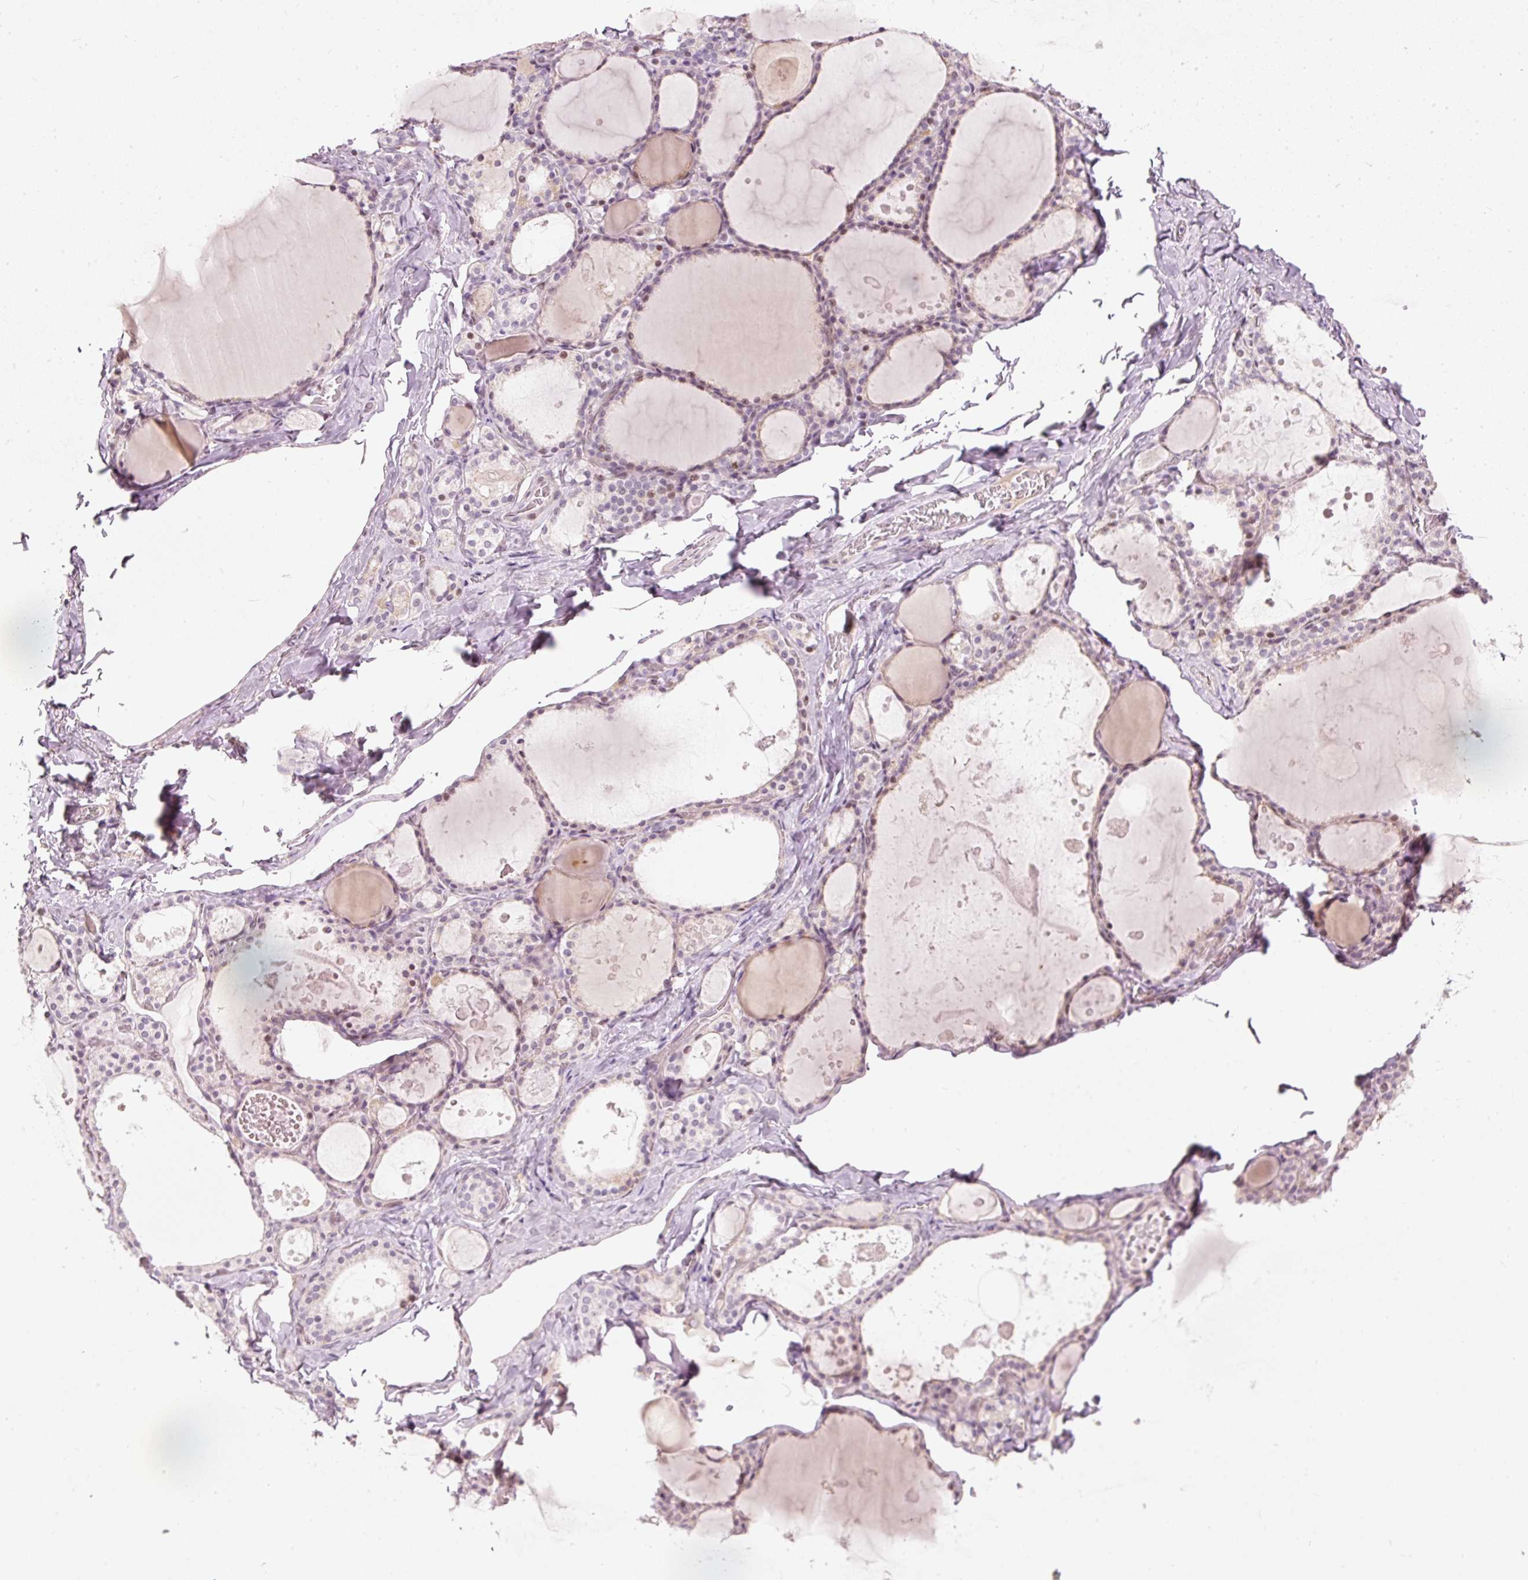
{"staining": {"intensity": "weak", "quantity": "<25%", "location": "nuclear"}, "tissue": "thyroid gland", "cell_type": "Glandular cells", "image_type": "normal", "snomed": [{"axis": "morphology", "description": "Normal tissue, NOS"}, {"axis": "topography", "description": "Thyroid gland"}], "caption": "Immunohistochemistry (IHC) photomicrograph of normal thyroid gland: thyroid gland stained with DAB (3,3'-diaminobenzidine) displays no significant protein expression in glandular cells.", "gene": "RNF39", "patient": {"sex": "male", "age": 56}}